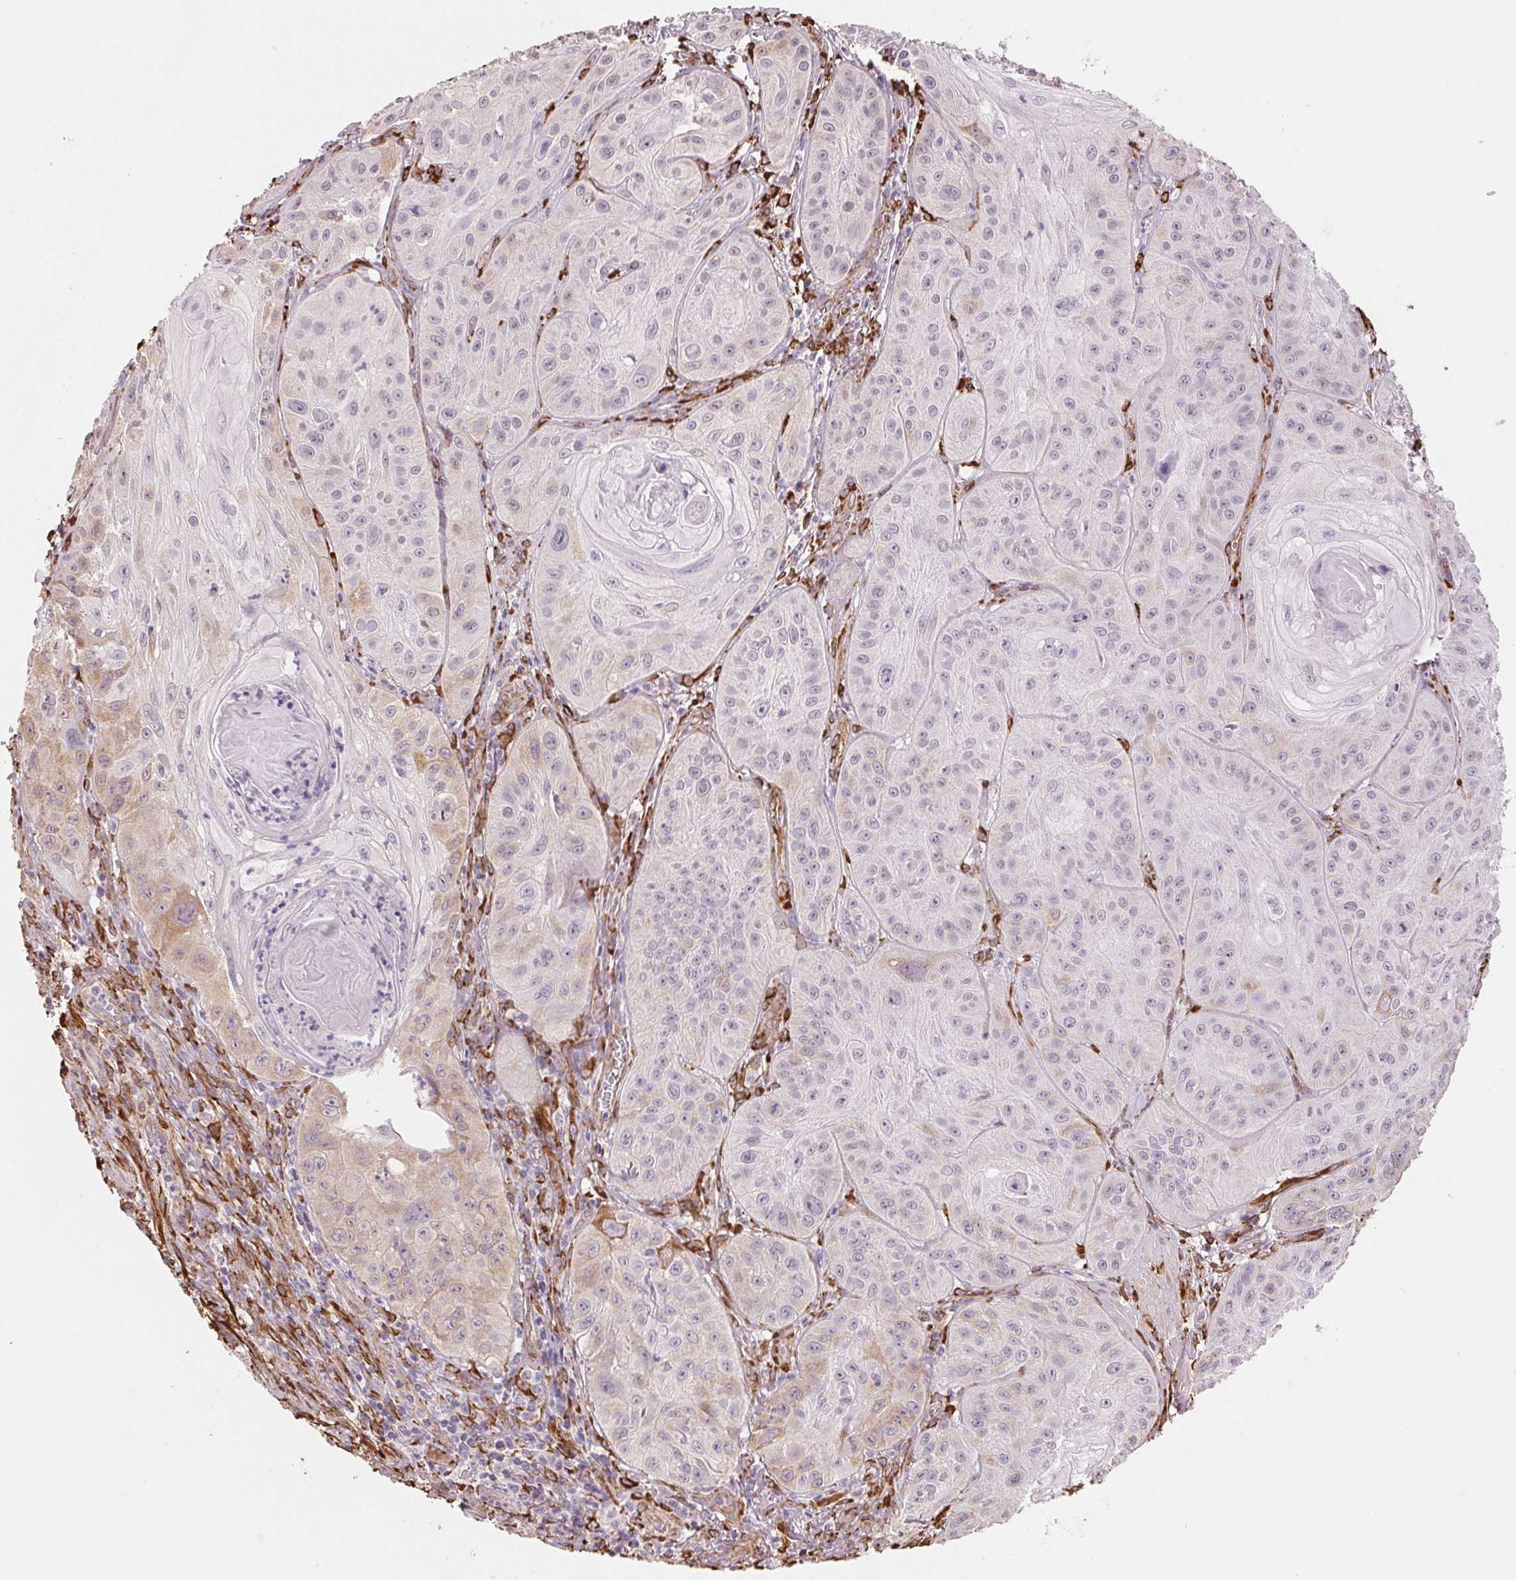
{"staining": {"intensity": "weak", "quantity": "<25%", "location": "cytoplasmic/membranous"}, "tissue": "skin cancer", "cell_type": "Tumor cells", "image_type": "cancer", "snomed": [{"axis": "morphology", "description": "Squamous cell carcinoma, NOS"}, {"axis": "topography", "description": "Skin"}], "caption": "Immunohistochemistry (IHC) of human skin cancer (squamous cell carcinoma) exhibits no staining in tumor cells.", "gene": "FKBP10", "patient": {"sex": "male", "age": 85}}